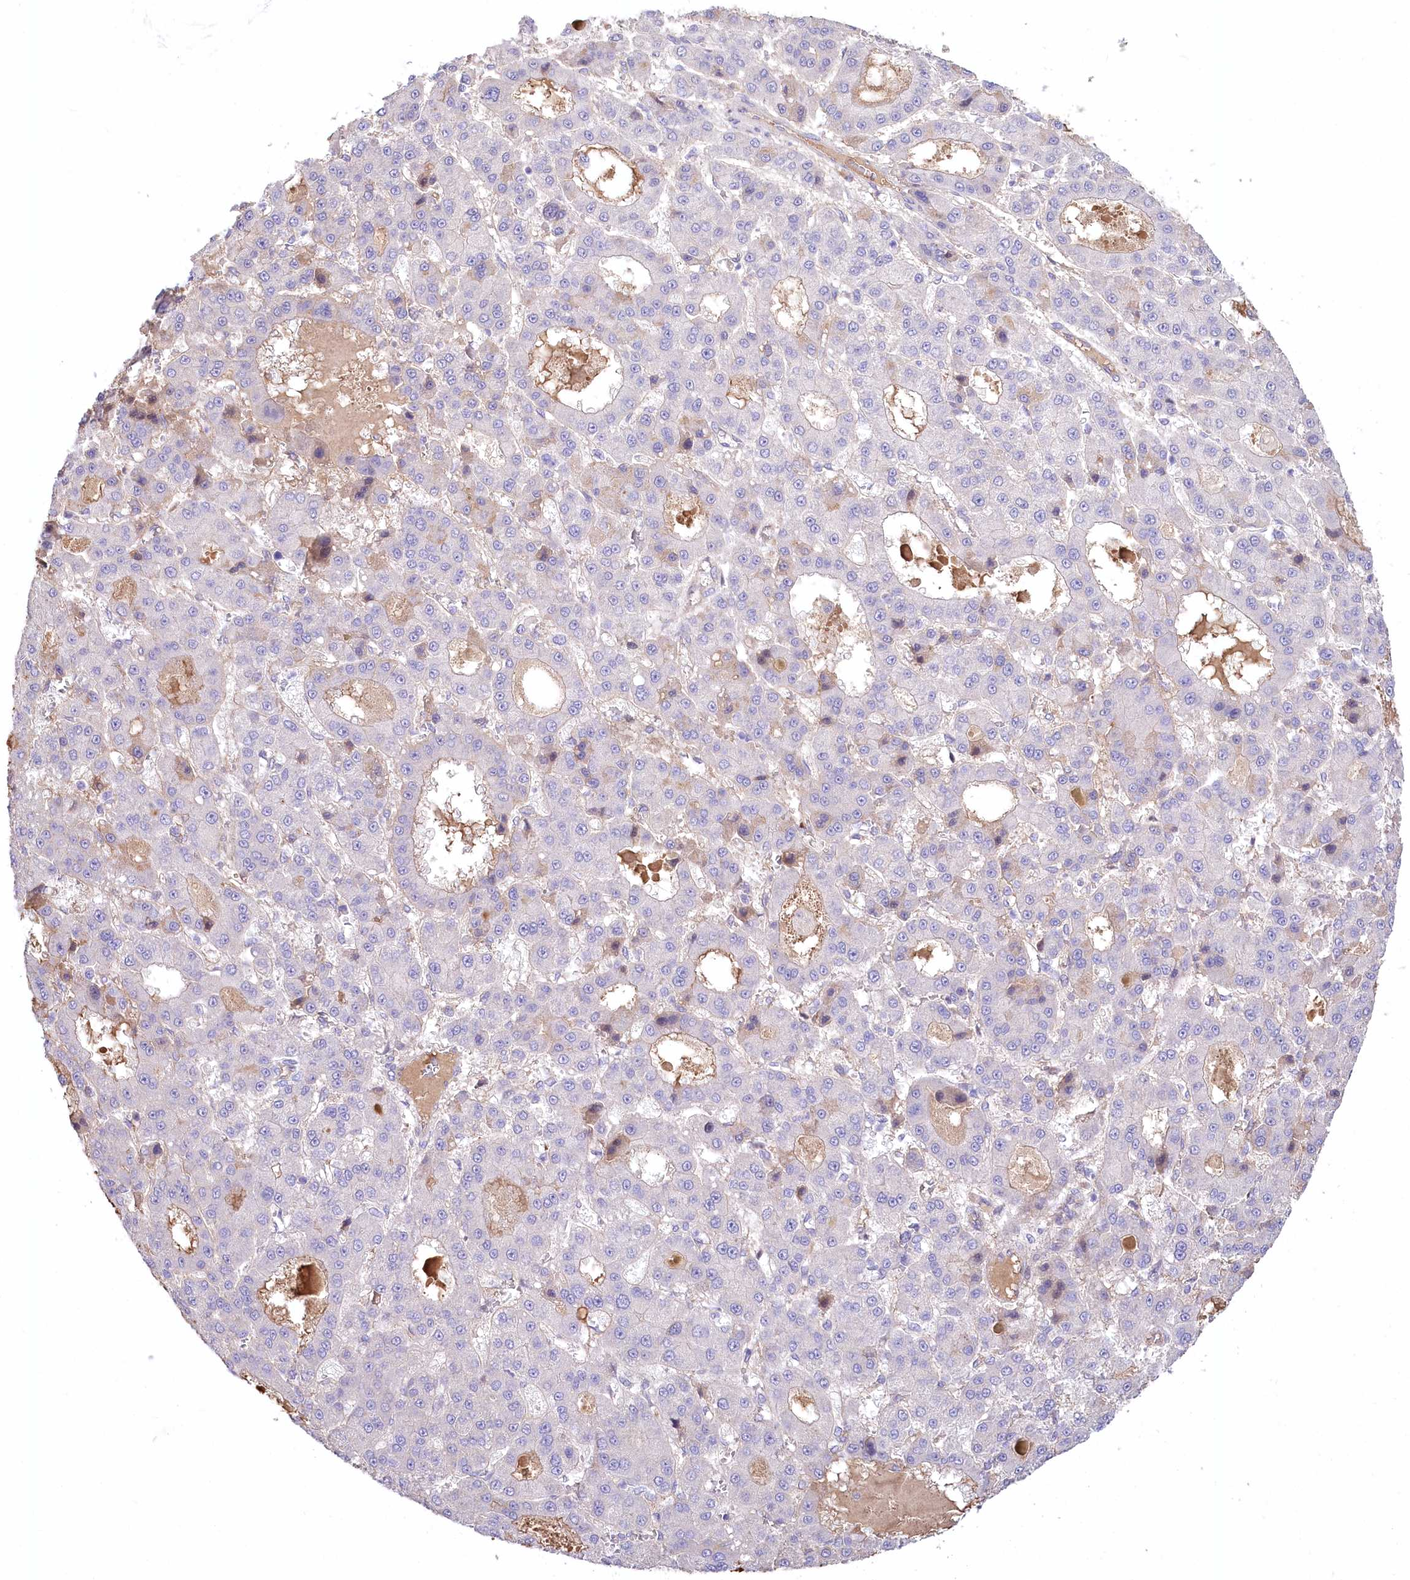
{"staining": {"intensity": "weak", "quantity": "<25%", "location": "cytoplasmic/membranous"}, "tissue": "liver cancer", "cell_type": "Tumor cells", "image_type": "cancer", "snomed": [{"axis": "morphology", "description": "Carcinoma, Hepatocellular, NOS"}, {"axis": "topography", "description": "Liver"}], "caption": "Immunohistochemical staining of human liver hepatocellular carcinoma reveals no significant expression in tumor cells.", "gene": "CEP164", "patient": {"sex": "male", "age": 70}}